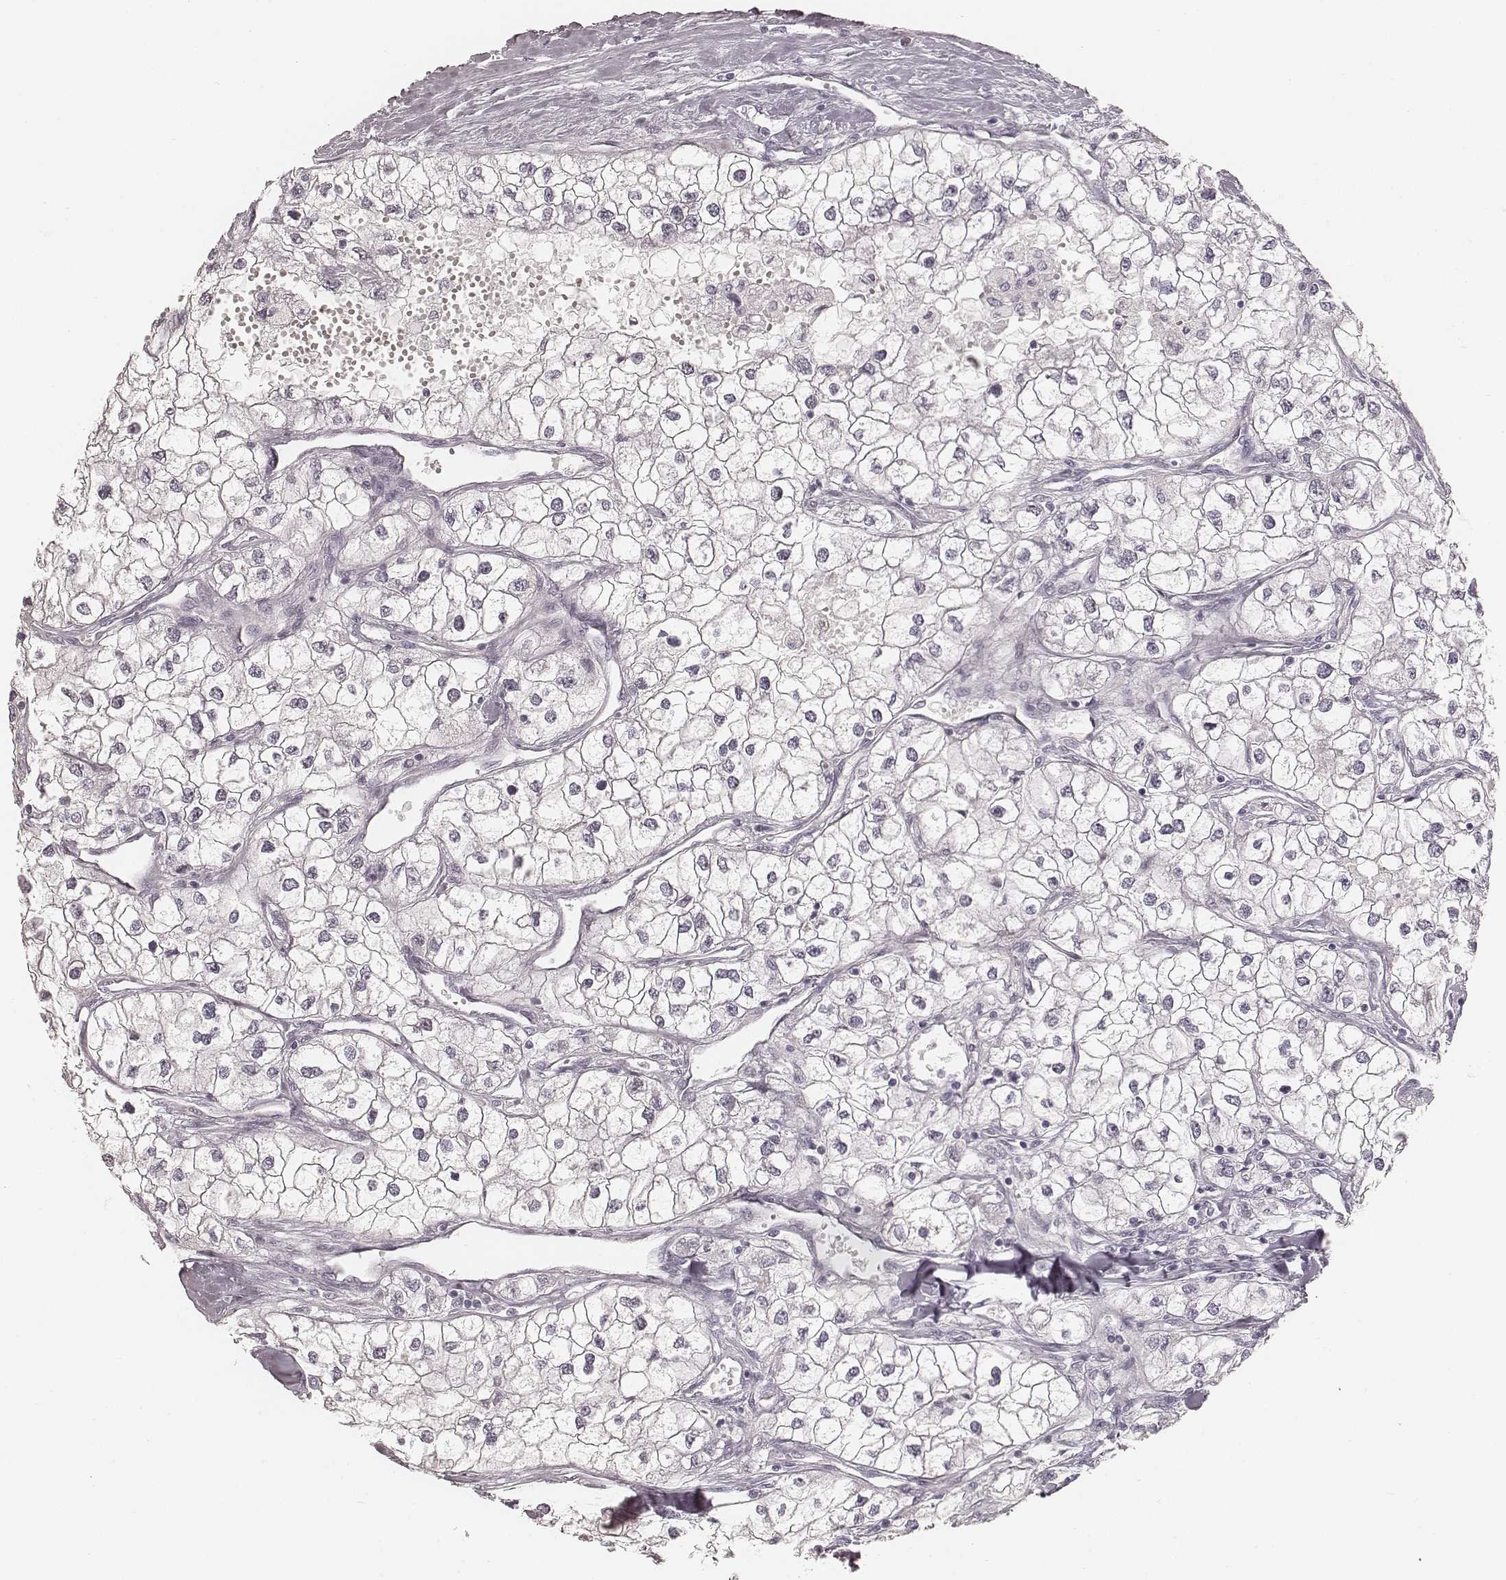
{"staining": {"intensity": "negative", "quantity": "none", "location": "none"}, "tissue": "renal cancer", "cell_type": "Tumor cells", "image_type": "cancer", "snomed": [{"axis": "morphology", "description": "Adenocarcinoma, NOS"}, {"axis": "topography", "description": "Kidney"}], "caption": "An image of renal adenocarcinoma stained for a protein reveals no brown staining in tumor cells.", "gene": "TEX37", "patient": {"sex": "male", "age": 59}}